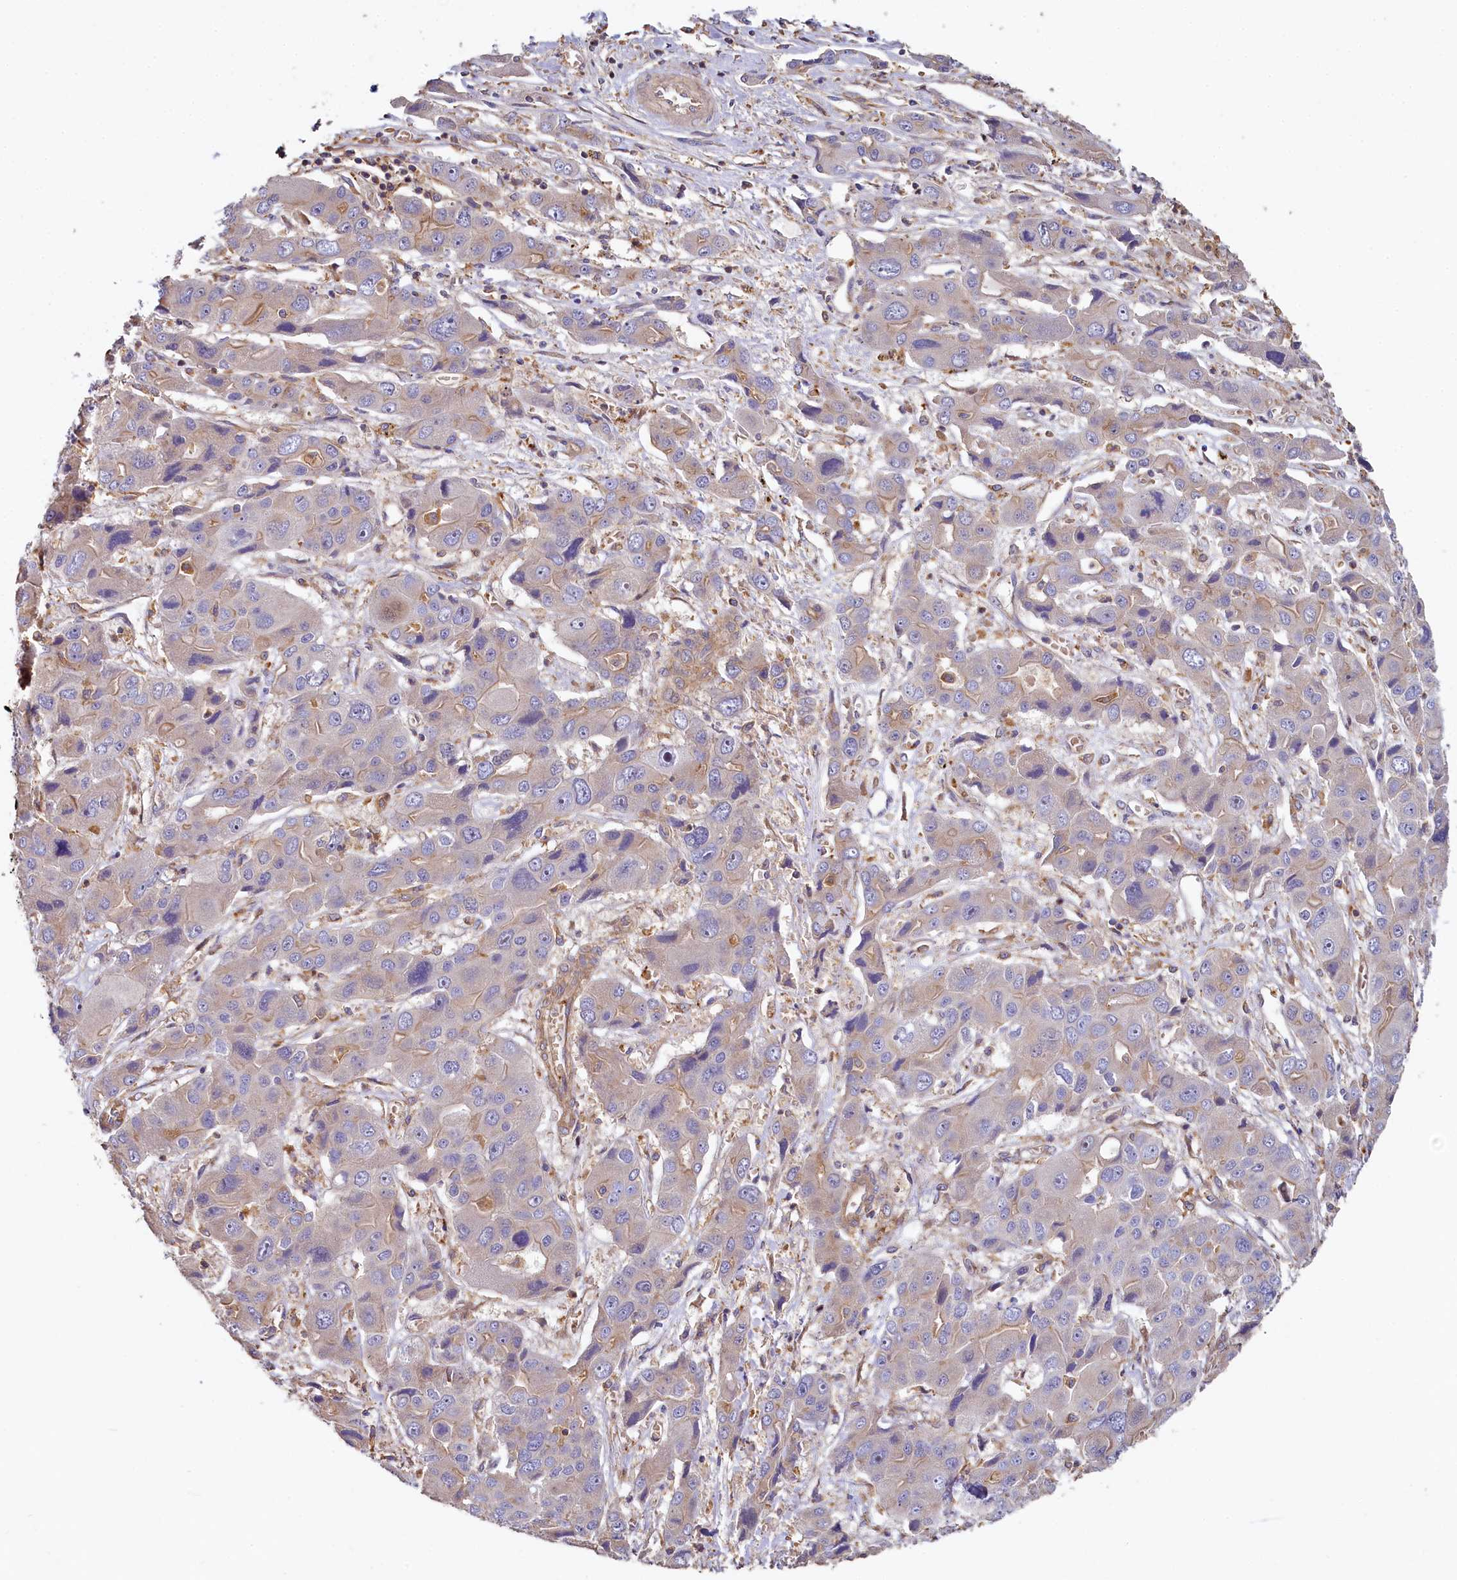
{"staining": {"intensity": "negative", "quantity": "none", "location": "none"}, "tissue": "liver cancer", "cell_type": "Tumor cells", "image_type": "cancer", "snomed": [{"axis": "morphology", "description": "Cholangiocarcinoma"}, {"axis": "topography", "description": "Liver"}], "caption": "Immunohistochemical staining of liver cancer (cholangiocarcinoma) exhibits no significant staining in tumor cells.", "gene": "PPIP5K1", "patient": {"sex": "male", "age": 67}}